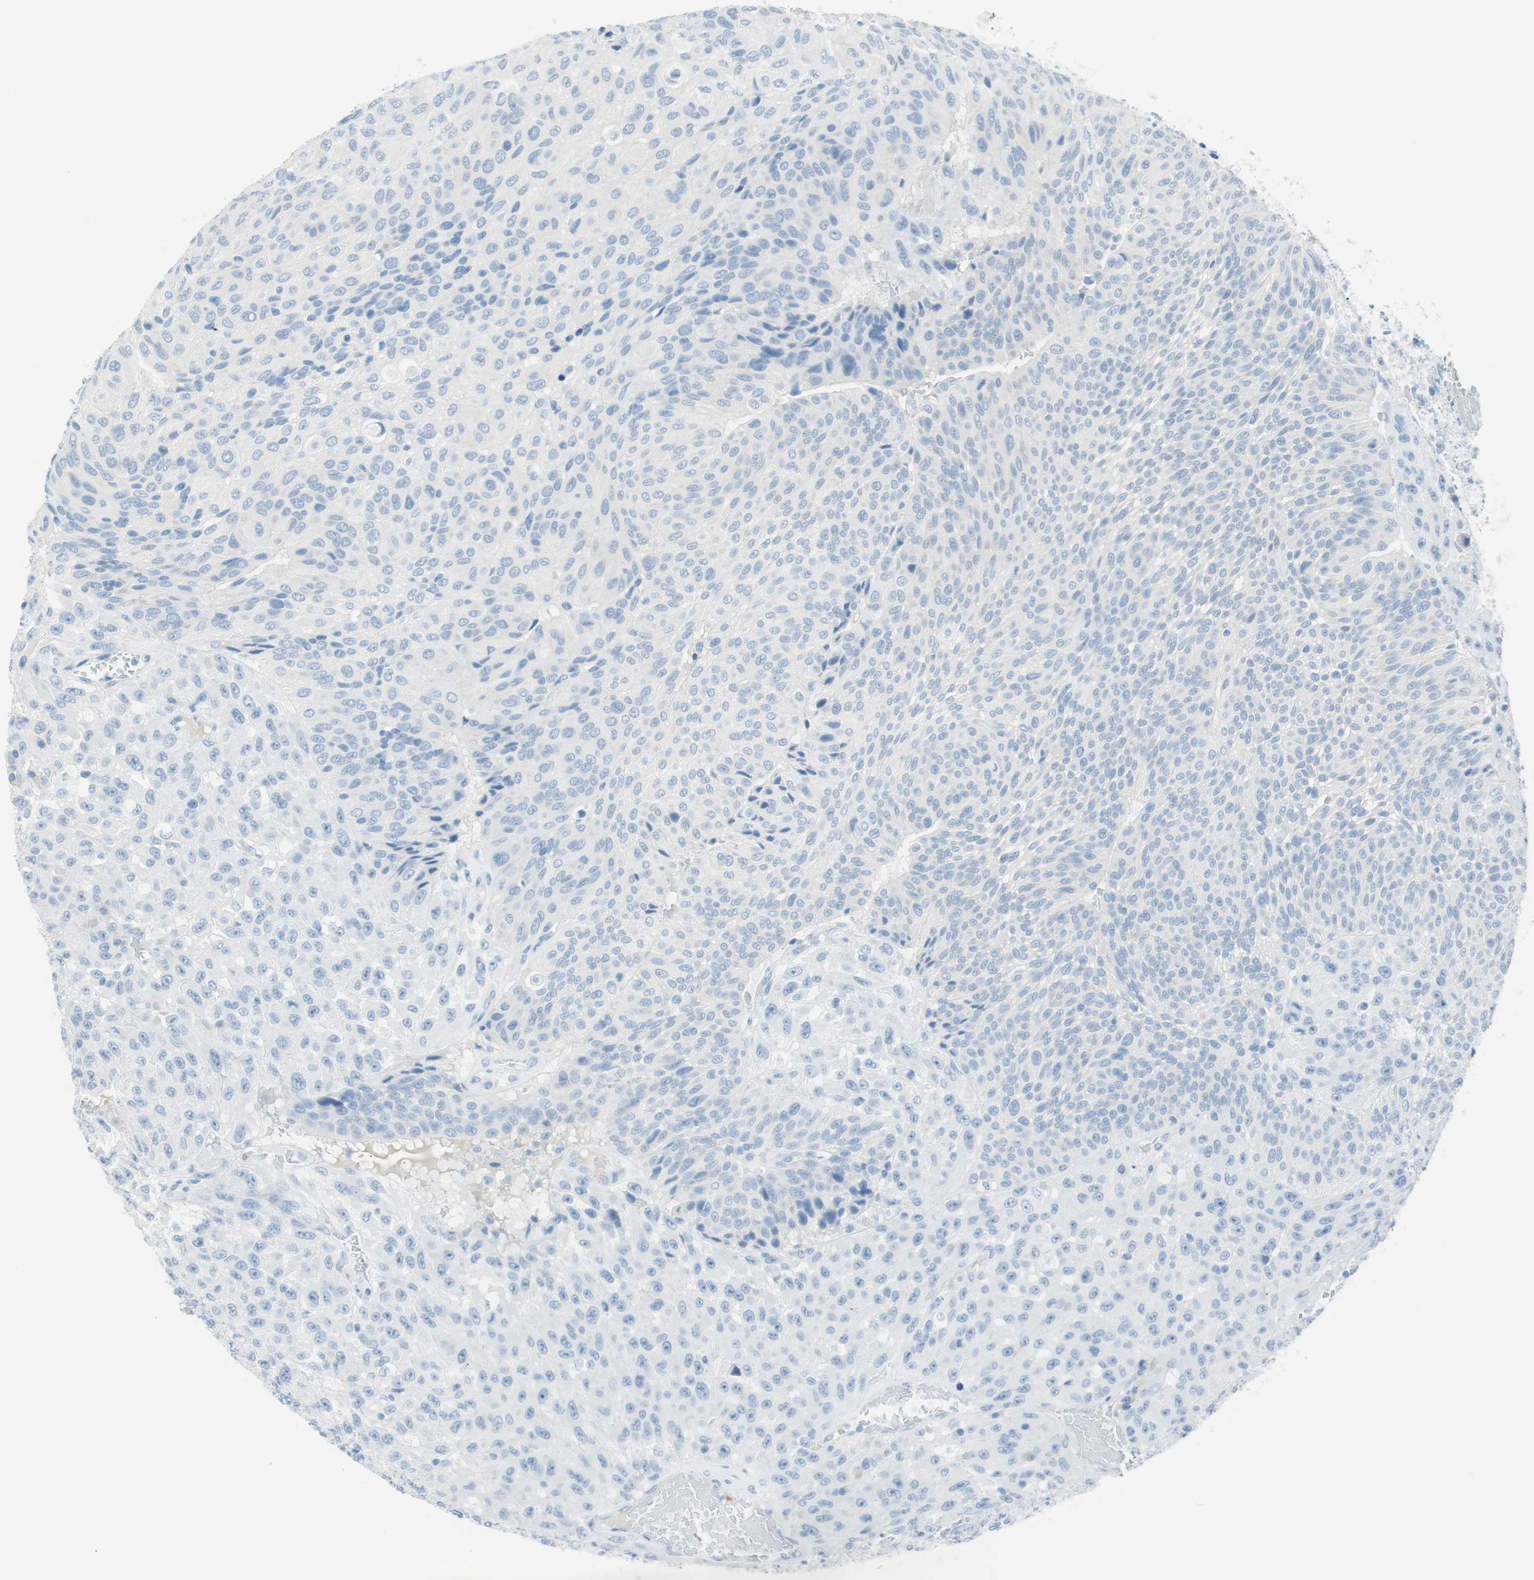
{"staining": {"intensity": "negative", "quantity": "none", "location": "none"}, "tissue": "urothelial cancer", "cell_type": "Tumor cells", "image_type": "cancer", "snomed": [{"axis": "morphology", "description": "Urothelial carcinoma, High grade"}, {"axis": "topography", "description": "Urinary bladder"}], "caption": "A high-resolution photomicrograph shows immunohistochemistry (IHC) staining of high-grade urothelial carcinoma, which reveals no significant positivity in tumor cells.", "gene": "TNFRSF13C", "patient": {"sex": "male", "age": 66}}